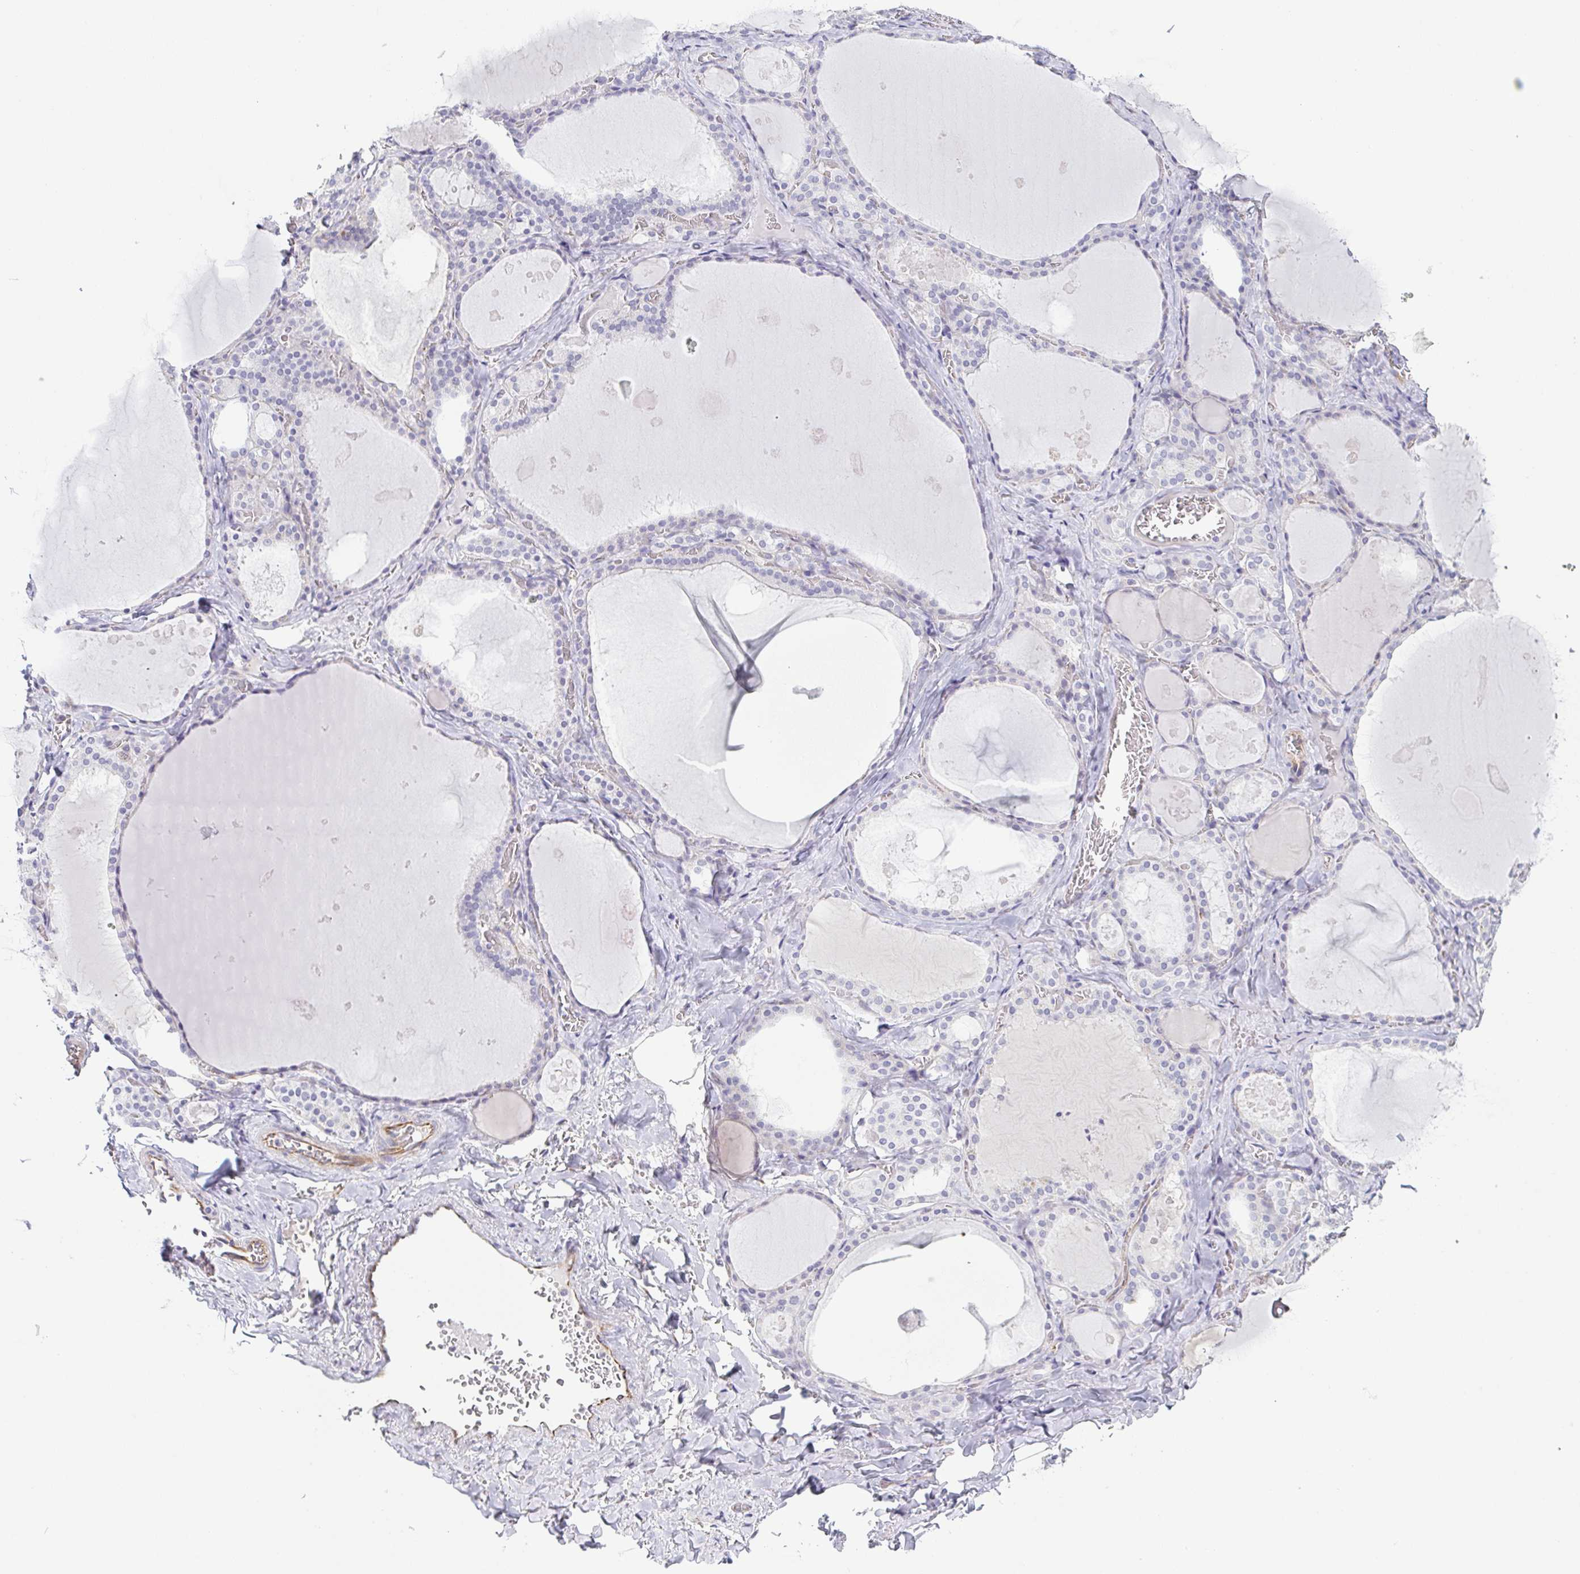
{"staining": {"intensity": "negative", "quantity": "none", "location": "none"}, "tissue": "thyroid gland", "cell_type": "Glandular cells", "image_type": "normal", "snomed": [{"axis": "morphology", "description": "Normal tissue, NOS"}, {"axis": "topography", "description": "Thyroid gland"}], "caption": "High power microscopy photomicrograph of an immunohistochemistry (IHC) histopathology image of normal thyroid gland, revealing no significant expression in glandular cells. (Stains: DAB (3,3'-diaminobenzidine) IHC with hematoxylin counter stain, Microscopy: brightfield microscopy at high magnification).", "gene": "COL17A1", "patient": {"sex": "male", "age": 56}}